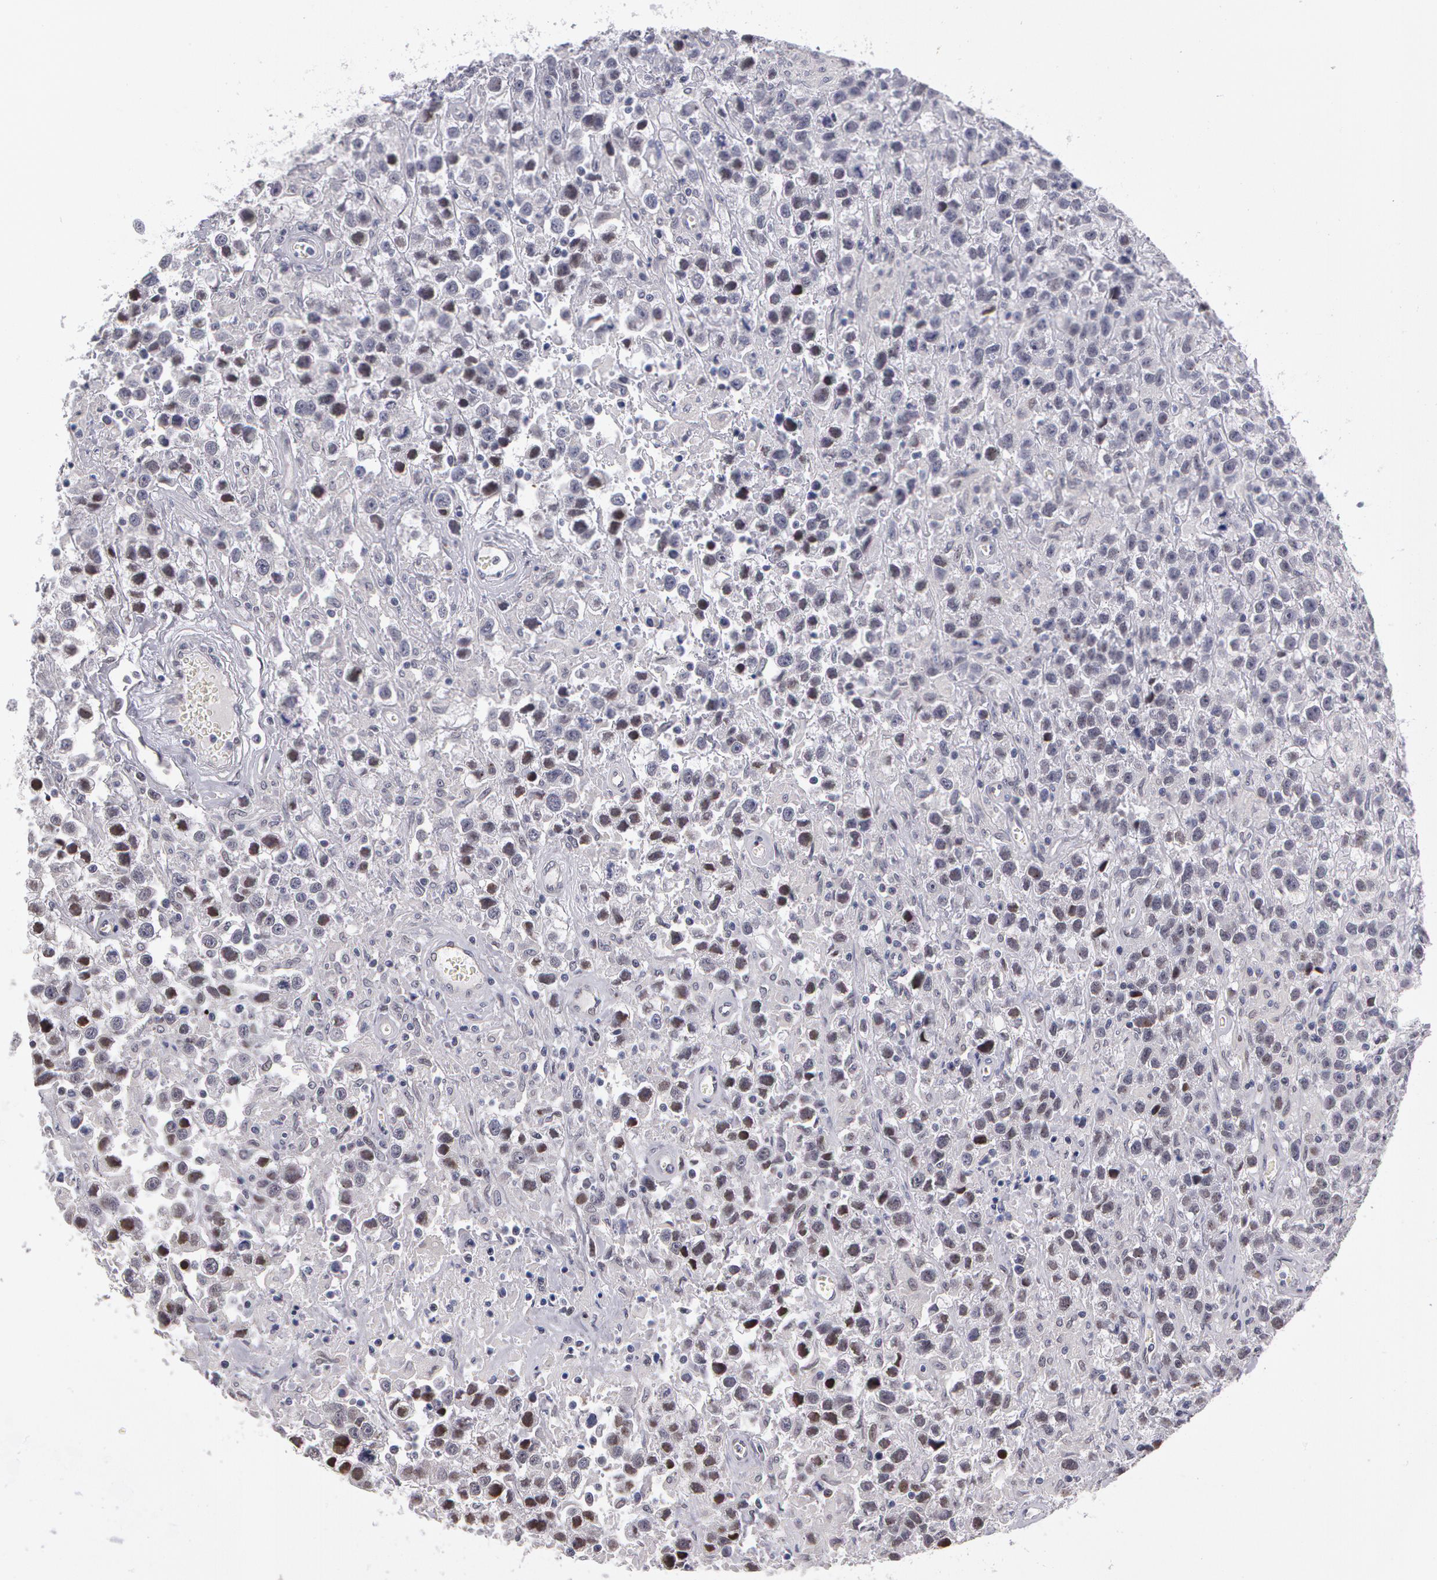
{"staining": {"intensity": "weak", "quantity": "25%-75%", "location": "nuclear"}, "tissue": "testis cancer", "cell_type": "Tumor cells", "image_type": "cancer", "snomed": [{"axis": "morphology", "description": "Seminoma, NOS"}, {"axis": "topography", "description": "Testis"}], "caption": "Immunohistochemical staining of seminoma (testis) shows low levels of weak nuclear protein positivity in approximately 25%-75% of tumor cells. (Stains: DAB (3,3'-diaminobenzidine) in brown, nuclei in blue, Microscopy: brightfield microscopy at high magnification).", "gene": "PRICKLE1", "patient": {"sex": "male", "age": 43}}